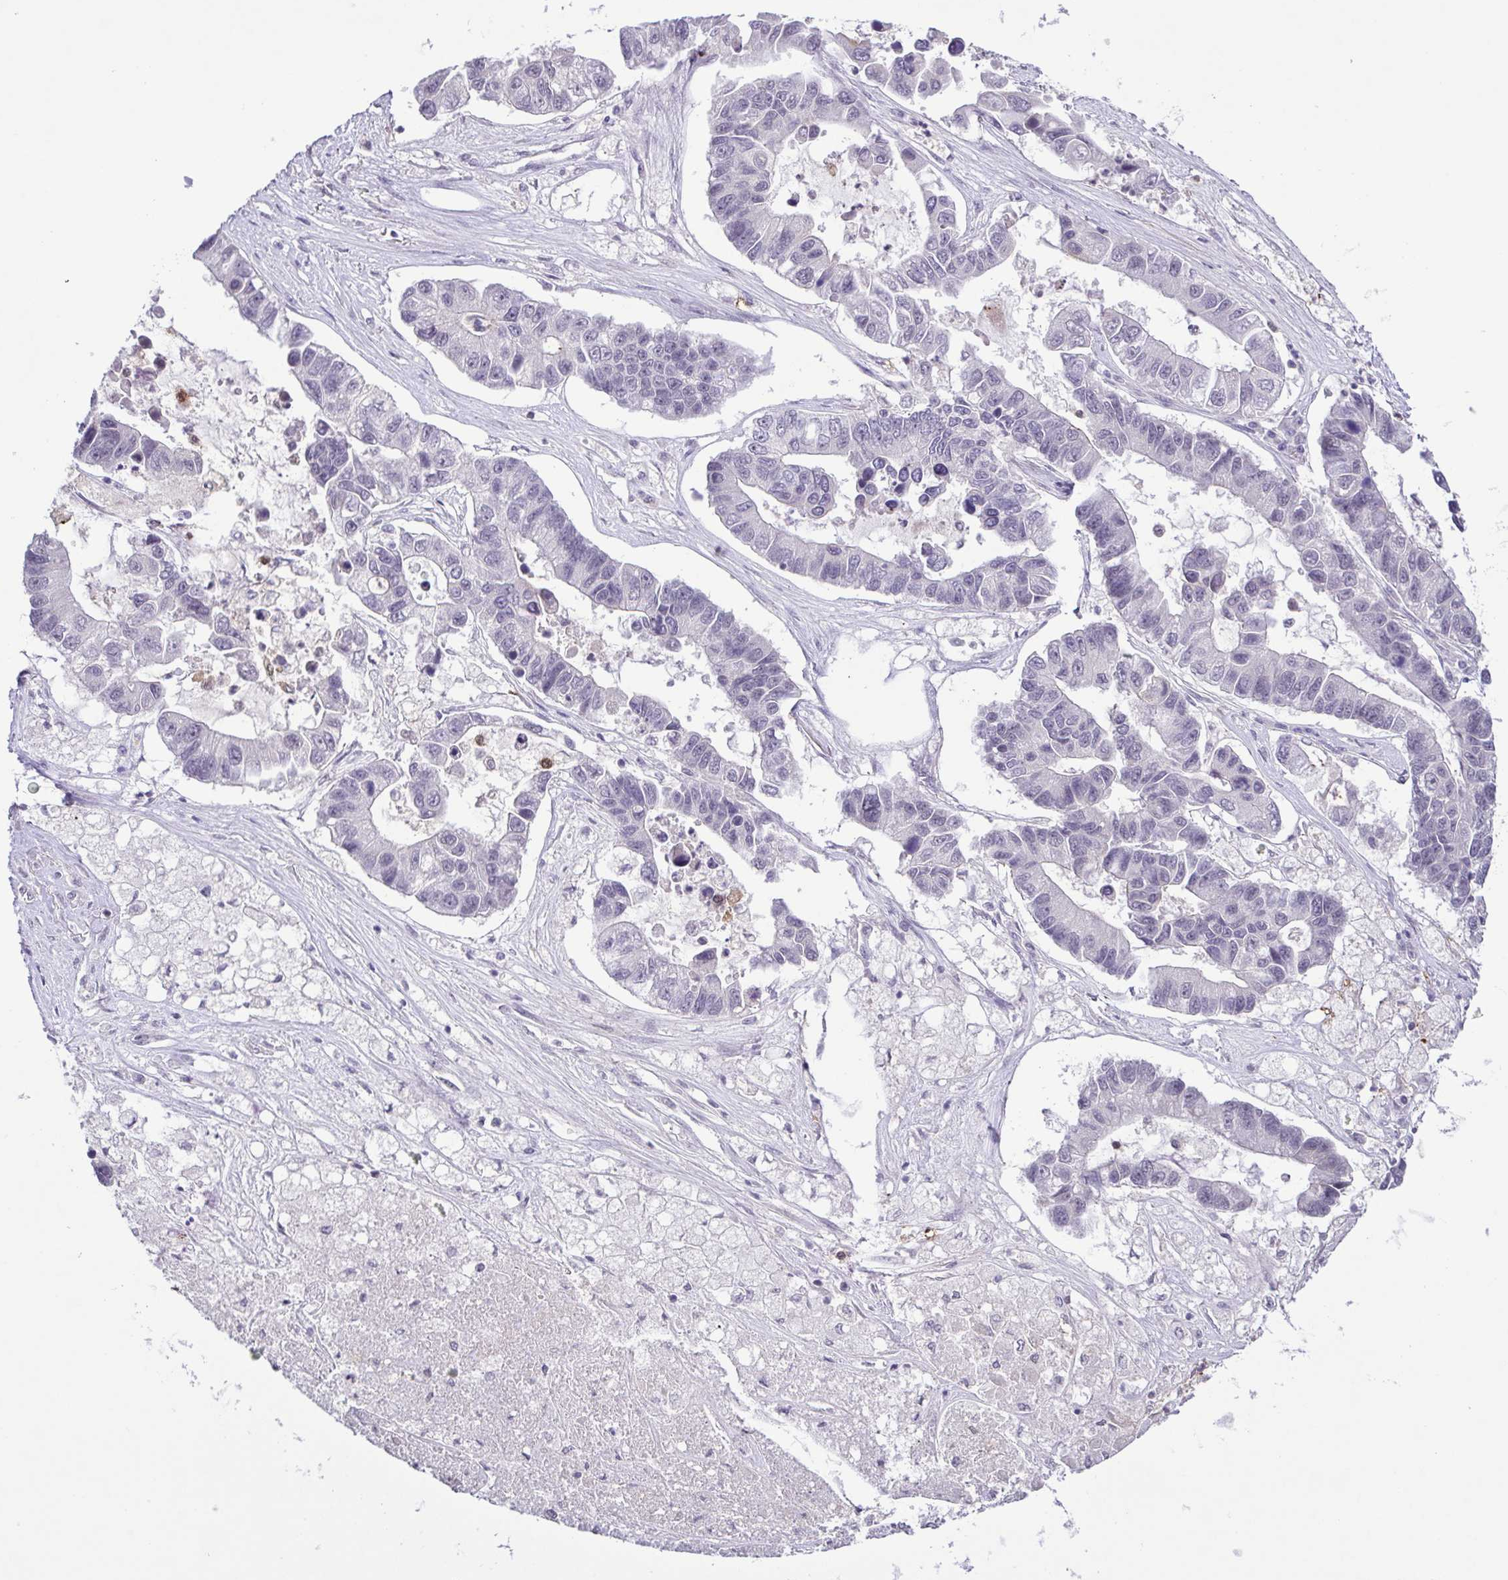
{"staining": {"intensity": "negative", "quantity": "none", "location": "none"}, "tissue": "lung cancer", "cell_type": "Tumor cells", "image_type": "cancer", "snomed": [{"axis": "morphology", "description": "Adenocarcinoma, NOS"}, {"axis": "topography", "description": "Bronchus"}, {"axis": "topography", "description": "Lung"}], "caption": "An immunohistochemistry micrograph of lung cancer (adenocarcinoma) is shown. There is no staining in tumor cells of lung cancer (adenocarcinoma).", "gene": "IL1RN", "patient": {"sex": "female", "age": 51}}